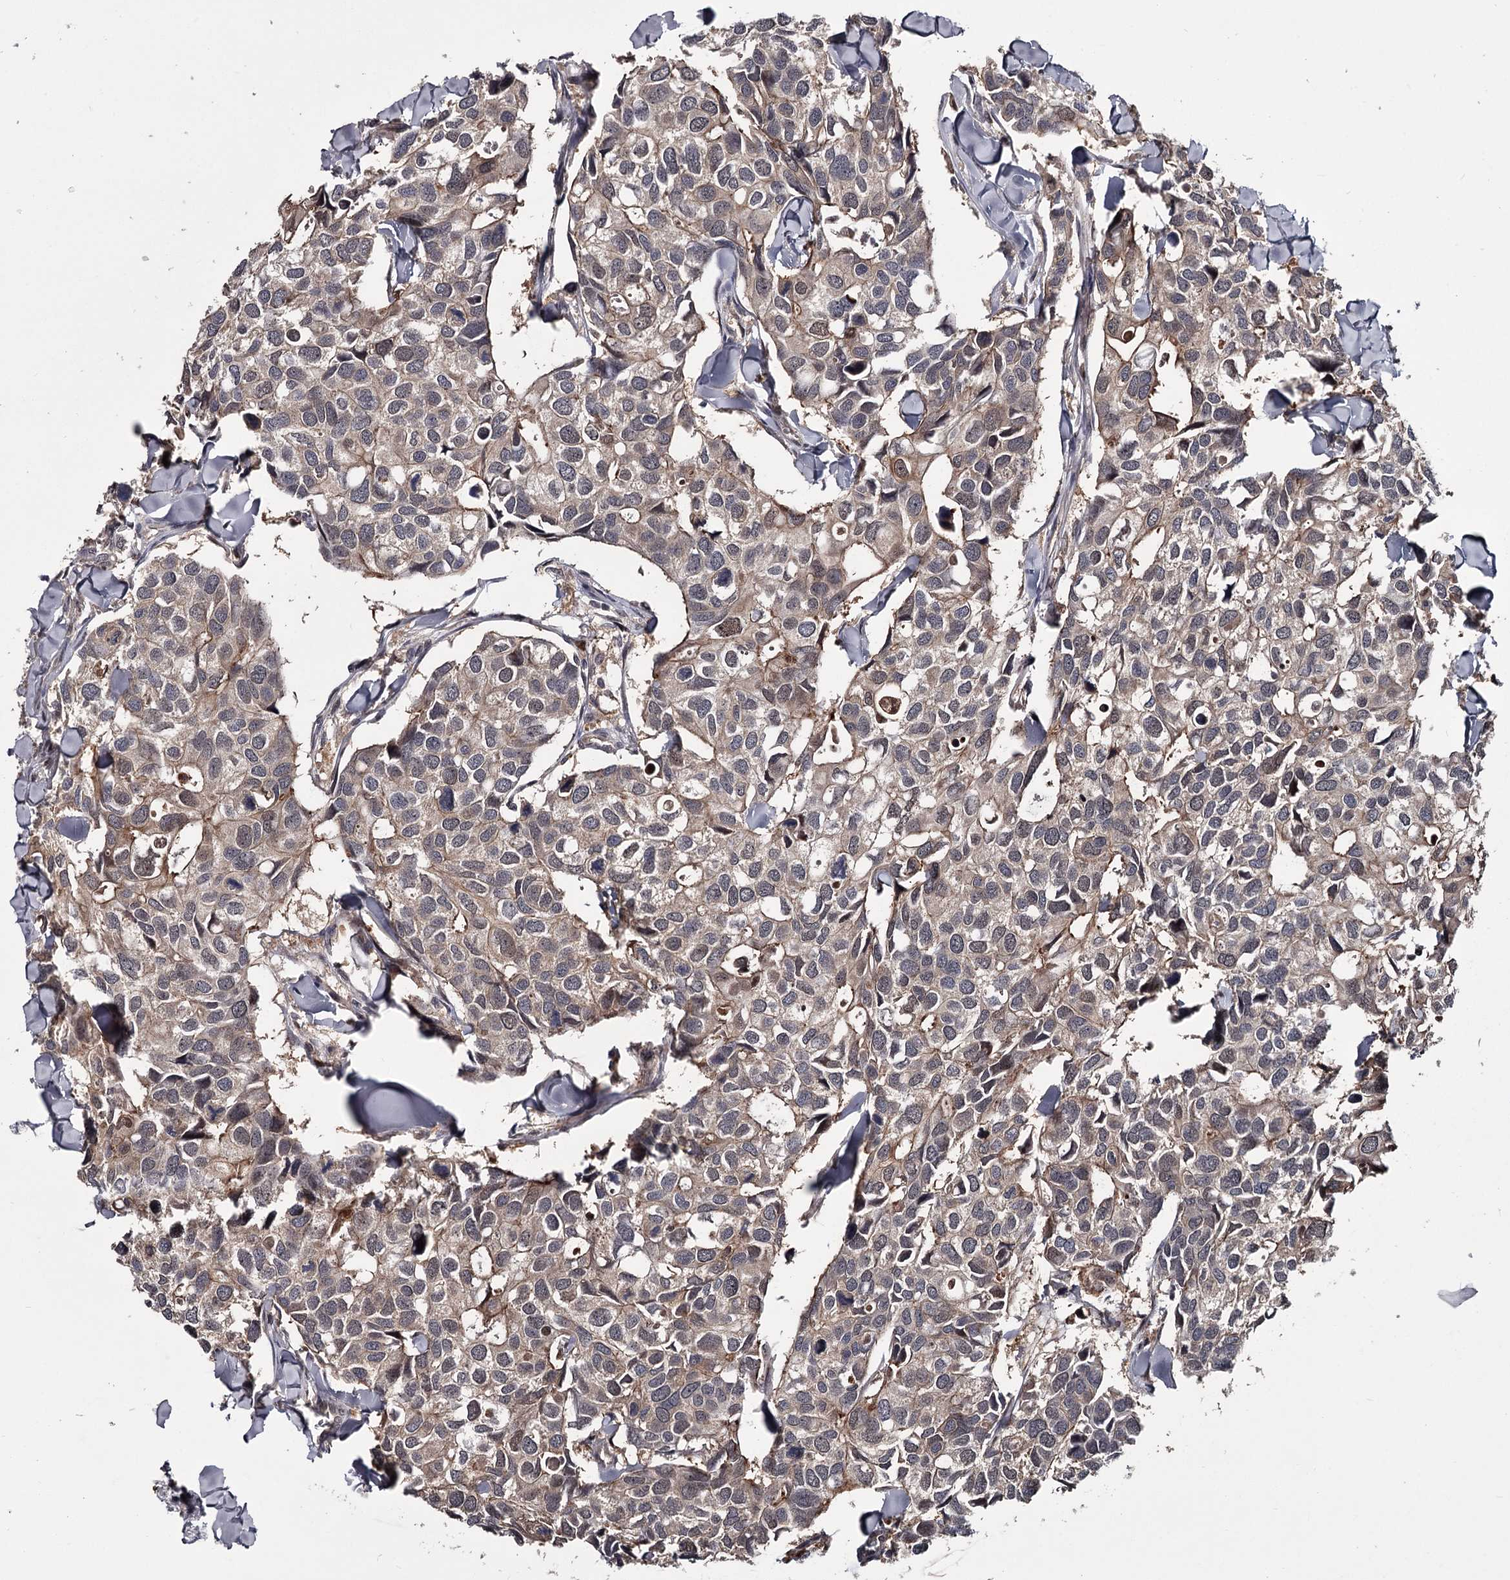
{"staining": {"intensity": "weak", "quantity": ">75%", "location": "cytoplasmic/membranous"}, "tissue": "breast cancer", "cell_type": "Tumor cells", "image_type": "cancer", "snomed": [{"axis": "morphology", "description": "Duct carcinoma"}, {"axis": "topography", "description": "Breast"}], "caption": "IHC (DAB) staining of human breast infiltrating ductal carcinoma shows weak cytoplasmic/membranous protein staining in about >75% of tumor cells.", "gene": "DAO", "patient": {"sex": "female", "age": 83}}